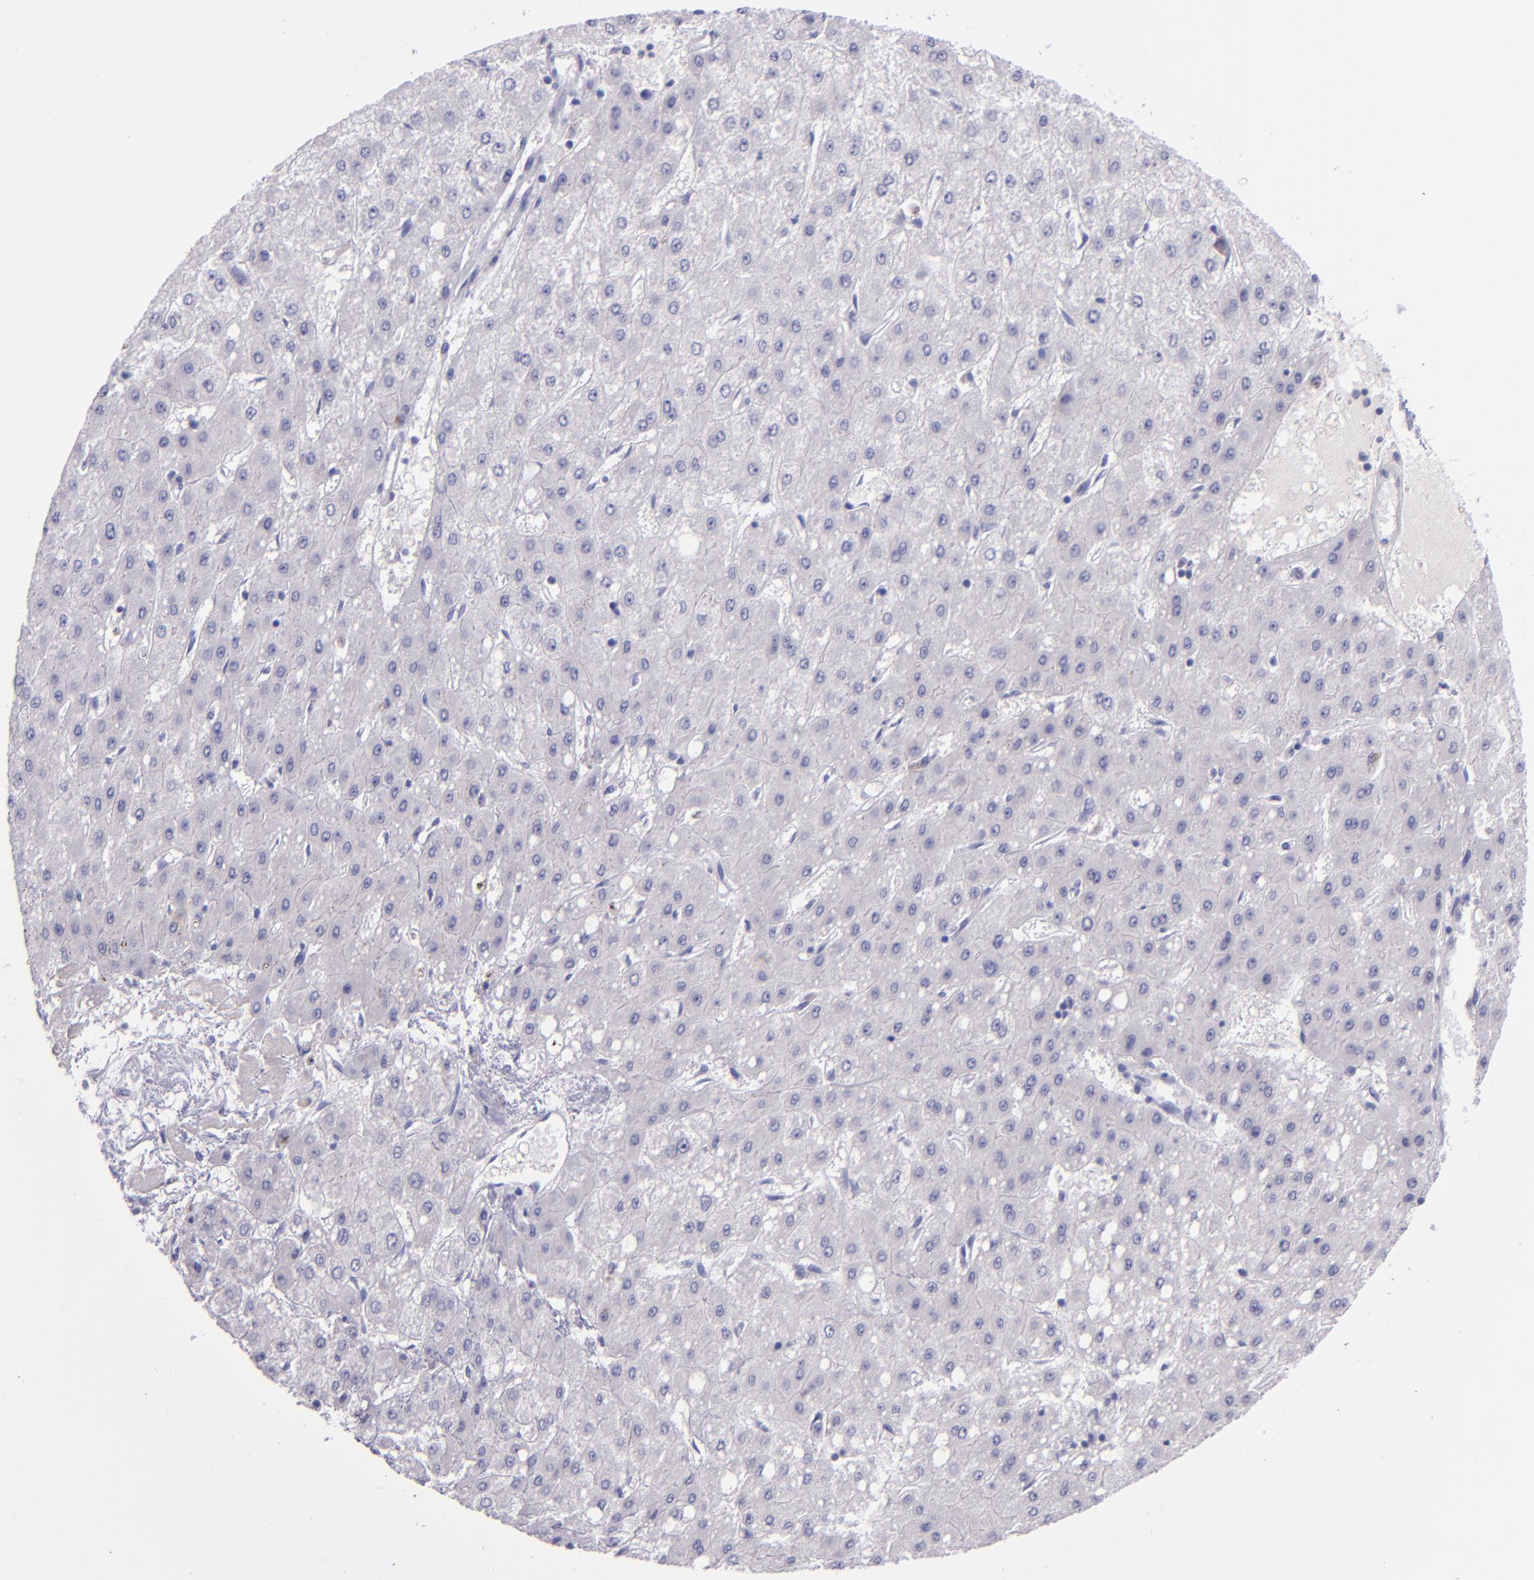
{"staining": {"intensity": "negative", "quantity": "none", "location": "none"}, "tissue": "liver cancer", "cell_type": "Tumor cells", "image_type": "cancer", "snomed": [{"axis": "morphology", "description": "Carcinoma, Hepatocellular, NOS"}, {"axis": "topography", "description": "Liver"}], "caption": "DAB immunohistochemical staining of human liver hepatocellular carcinoma reveals no significant expression in tumor cells.", "gene": "TNNT3", "patient": {"sex": "female", "age": 52}}